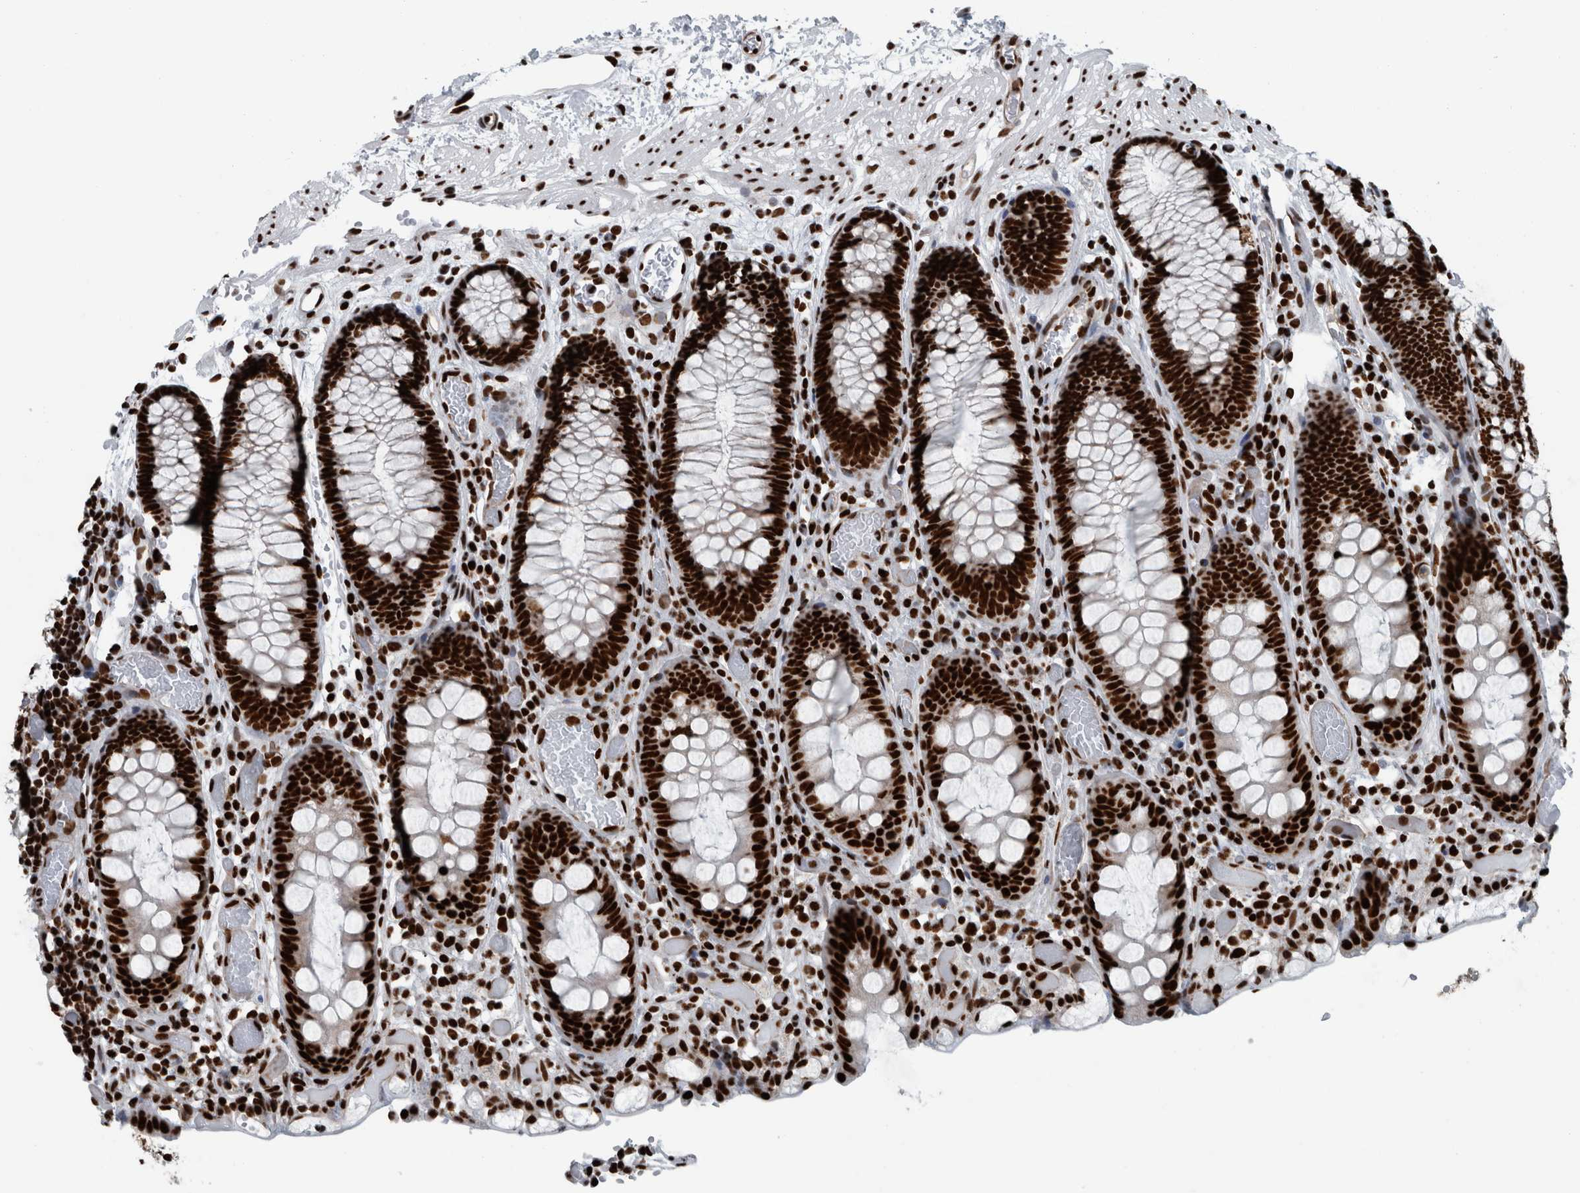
{"staining": {"intensity": "strong", "quantity": ">75%", "location": "nuclear"}, "tissue": "colon", "cell_type": "Endothelial cells", "image_type": "normal", "snomed": [{"axis": "morphology", "description": "Normal tissue, NOS"}, {"axis": "topography", "description": "Colon"}], "caption": "The image shows immunohistochemical staining of benign colon. There is strong nuclear staining is present in approximately >75% of endothelial cells. The protein of interest is shown in brown color, while the nuclei are stained blue.", "gene": "DNMT3A", "patient": {"sex": "male", "age": 14}}